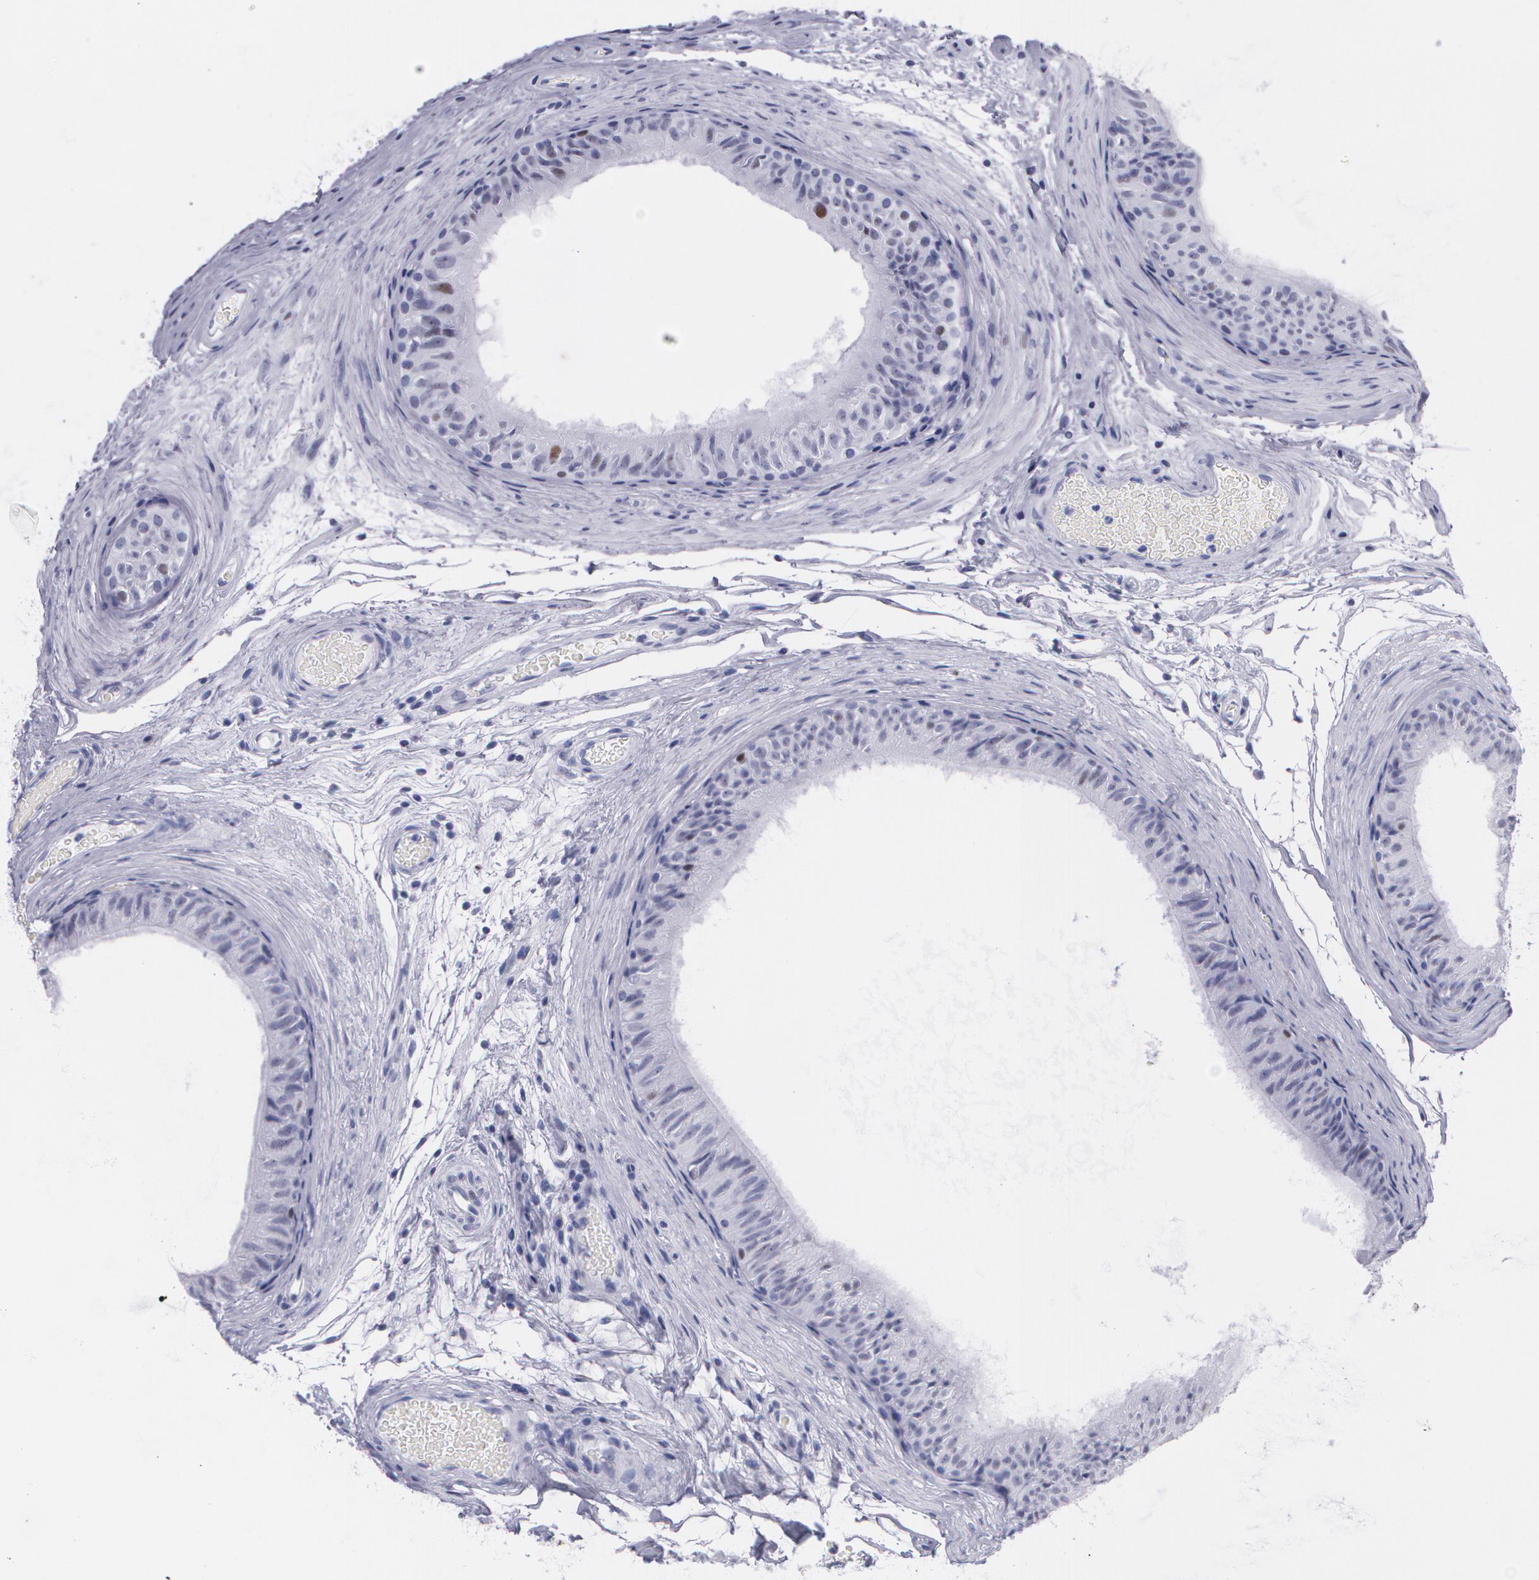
{"staining": {"intensity": "negative", "quantity": "none", "location": "none"}, "tissue": "epididymis", "cell_type": "Glandular cells", "image_type": "normal", "snomed": [{"axis": "morphology", "description": "Normal tissue, NOS"}, {"axis": "topography", "description": "Testis"}, {"axis": "topography", "description": "Epididymis"}], "caption": "Human epididymis stained for a protein using immunohistochemistry (IHC) reveals no positivity in glandular cells.", "gene": "TP53", "patient": {"sex": "male", "age": 36}}